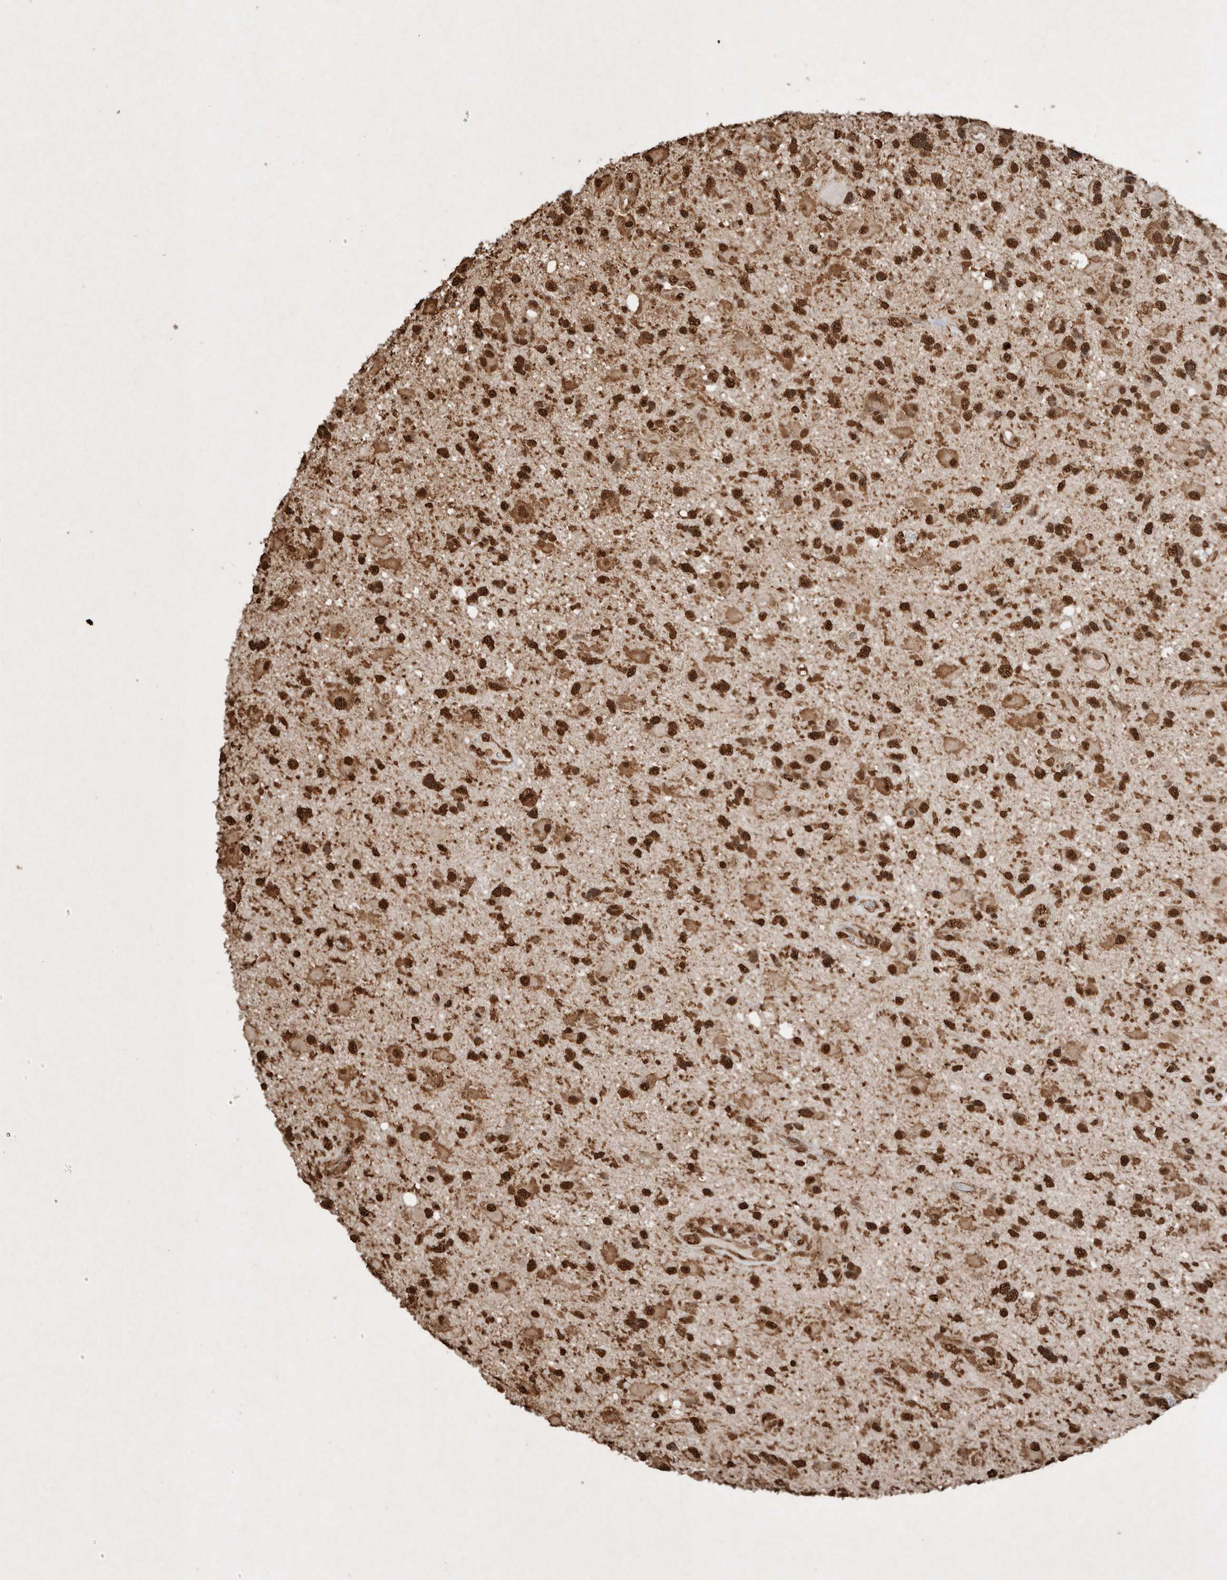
{"staining": {"intensity": "strong", "quantity": ">75%", "location": "nuclear"}, "tissue": "glioma", "cell_type": "Tumor cells", "image_type": "cancer", "snomed": [{"axis": "morphology", "description": "Glioma, malignant, High grade"}, {"axis": "topography", "description": "Brain"}], "caption": "About >75% of tumor cells in human malignant glioma (high-grade) exhibit strong nuclear protein staining as visualized by brown immunohistochemical staining.", "gene": "FSTL3", "patient": {"sex": "male", "age": 33}}